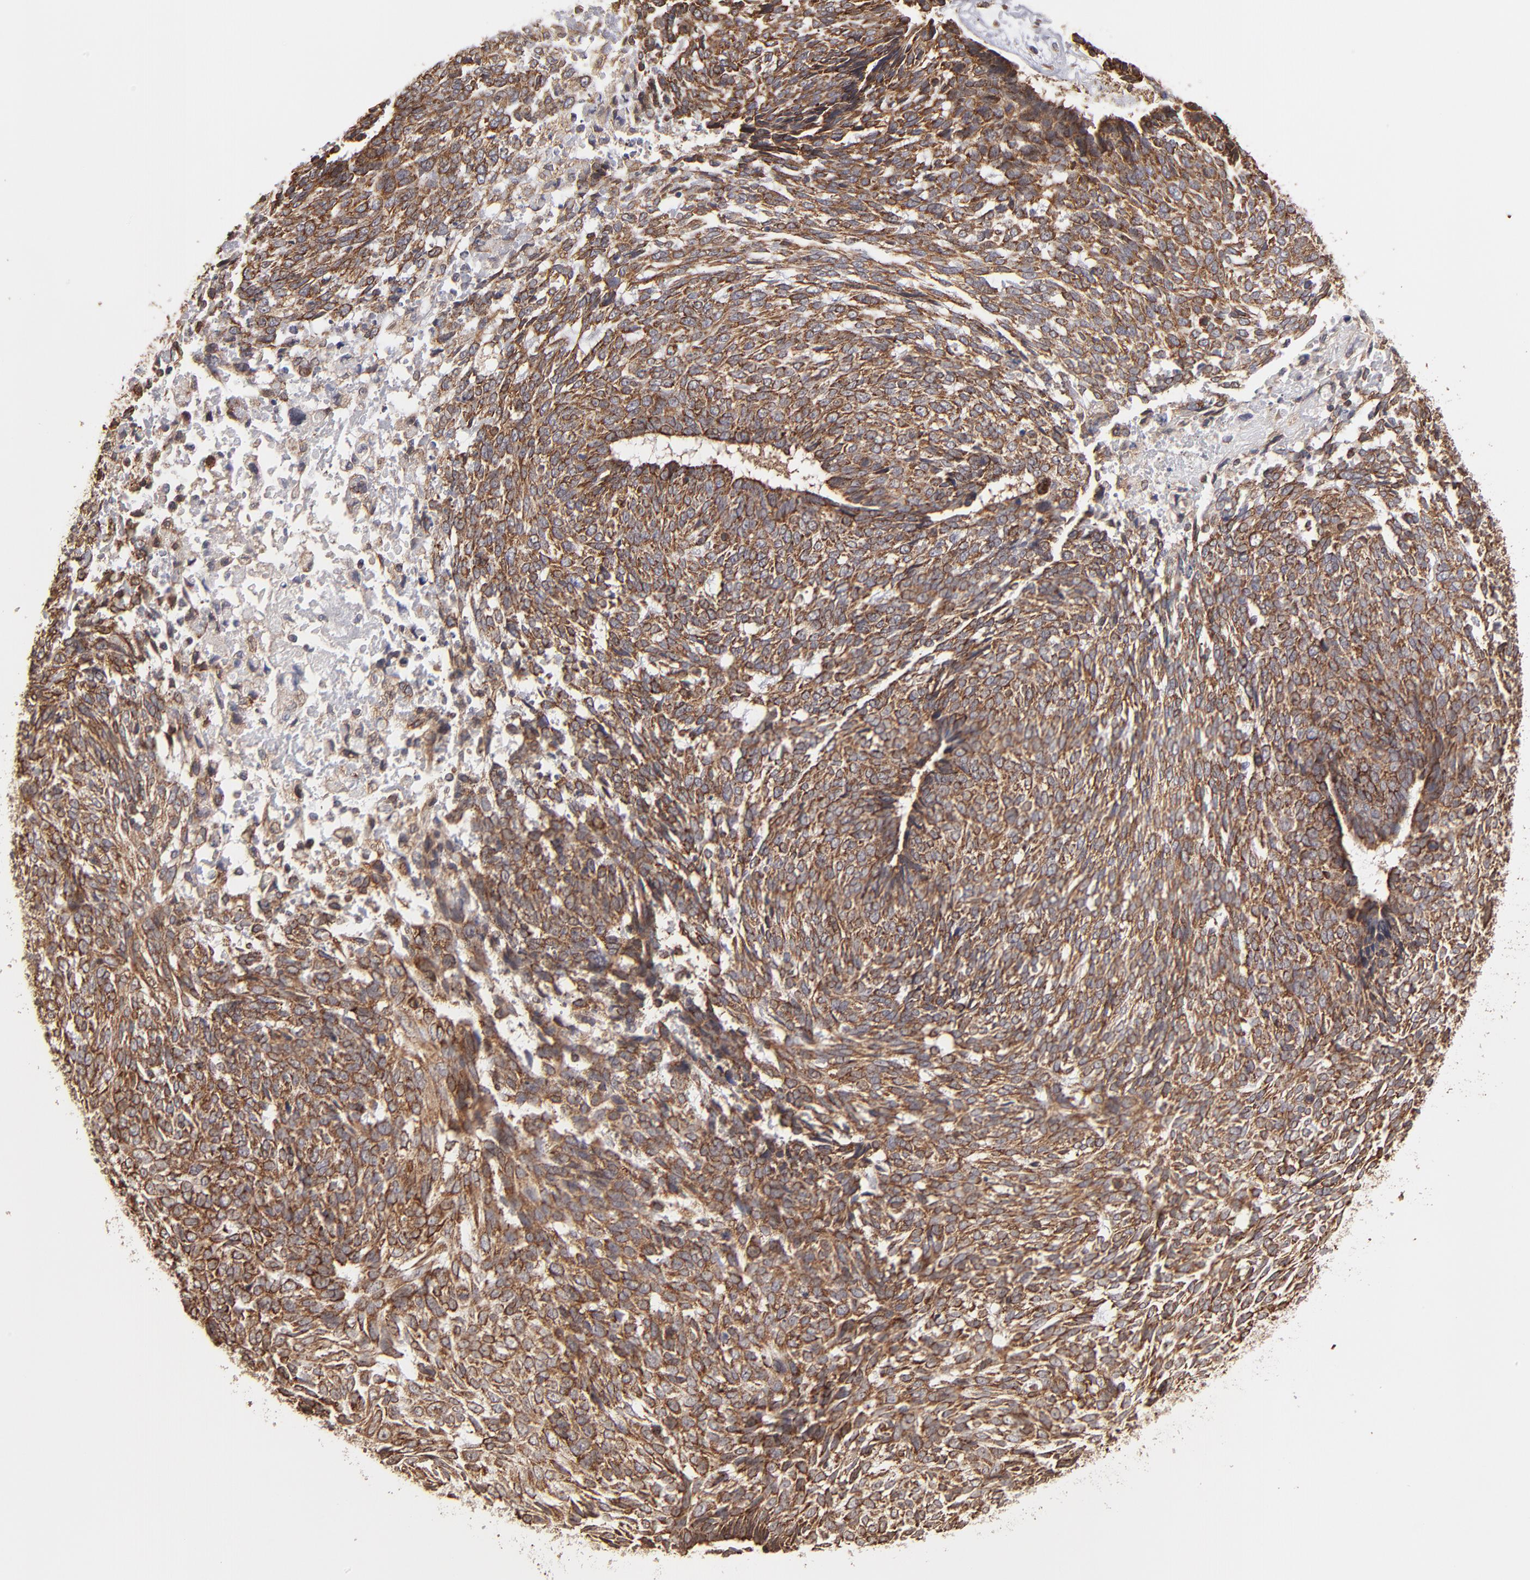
{"staining": {"intensity": "moderate", "quantity": ">75%", "location": "cytoplasmic/membranous"}, "tissue": "skin cancer", "cell_type": "Tumor cells", "image_type": "cancer", "snomed": [{"axis": "morphology", "description": "Basal cell carcinoma"}, {"axis": "topography", "description": "Skin"}], "caption": "The image demonstrates immunohistochemical staining of skin basal cell carcinoma. There is moderate cytoplasmic/membranous expression is present in approximately >75% of tumor cells. (Brightfield microscopy of DAB IHC at high magnification).", "gene": "KTN1", "patient": {"sex": "male", "age": 72}}